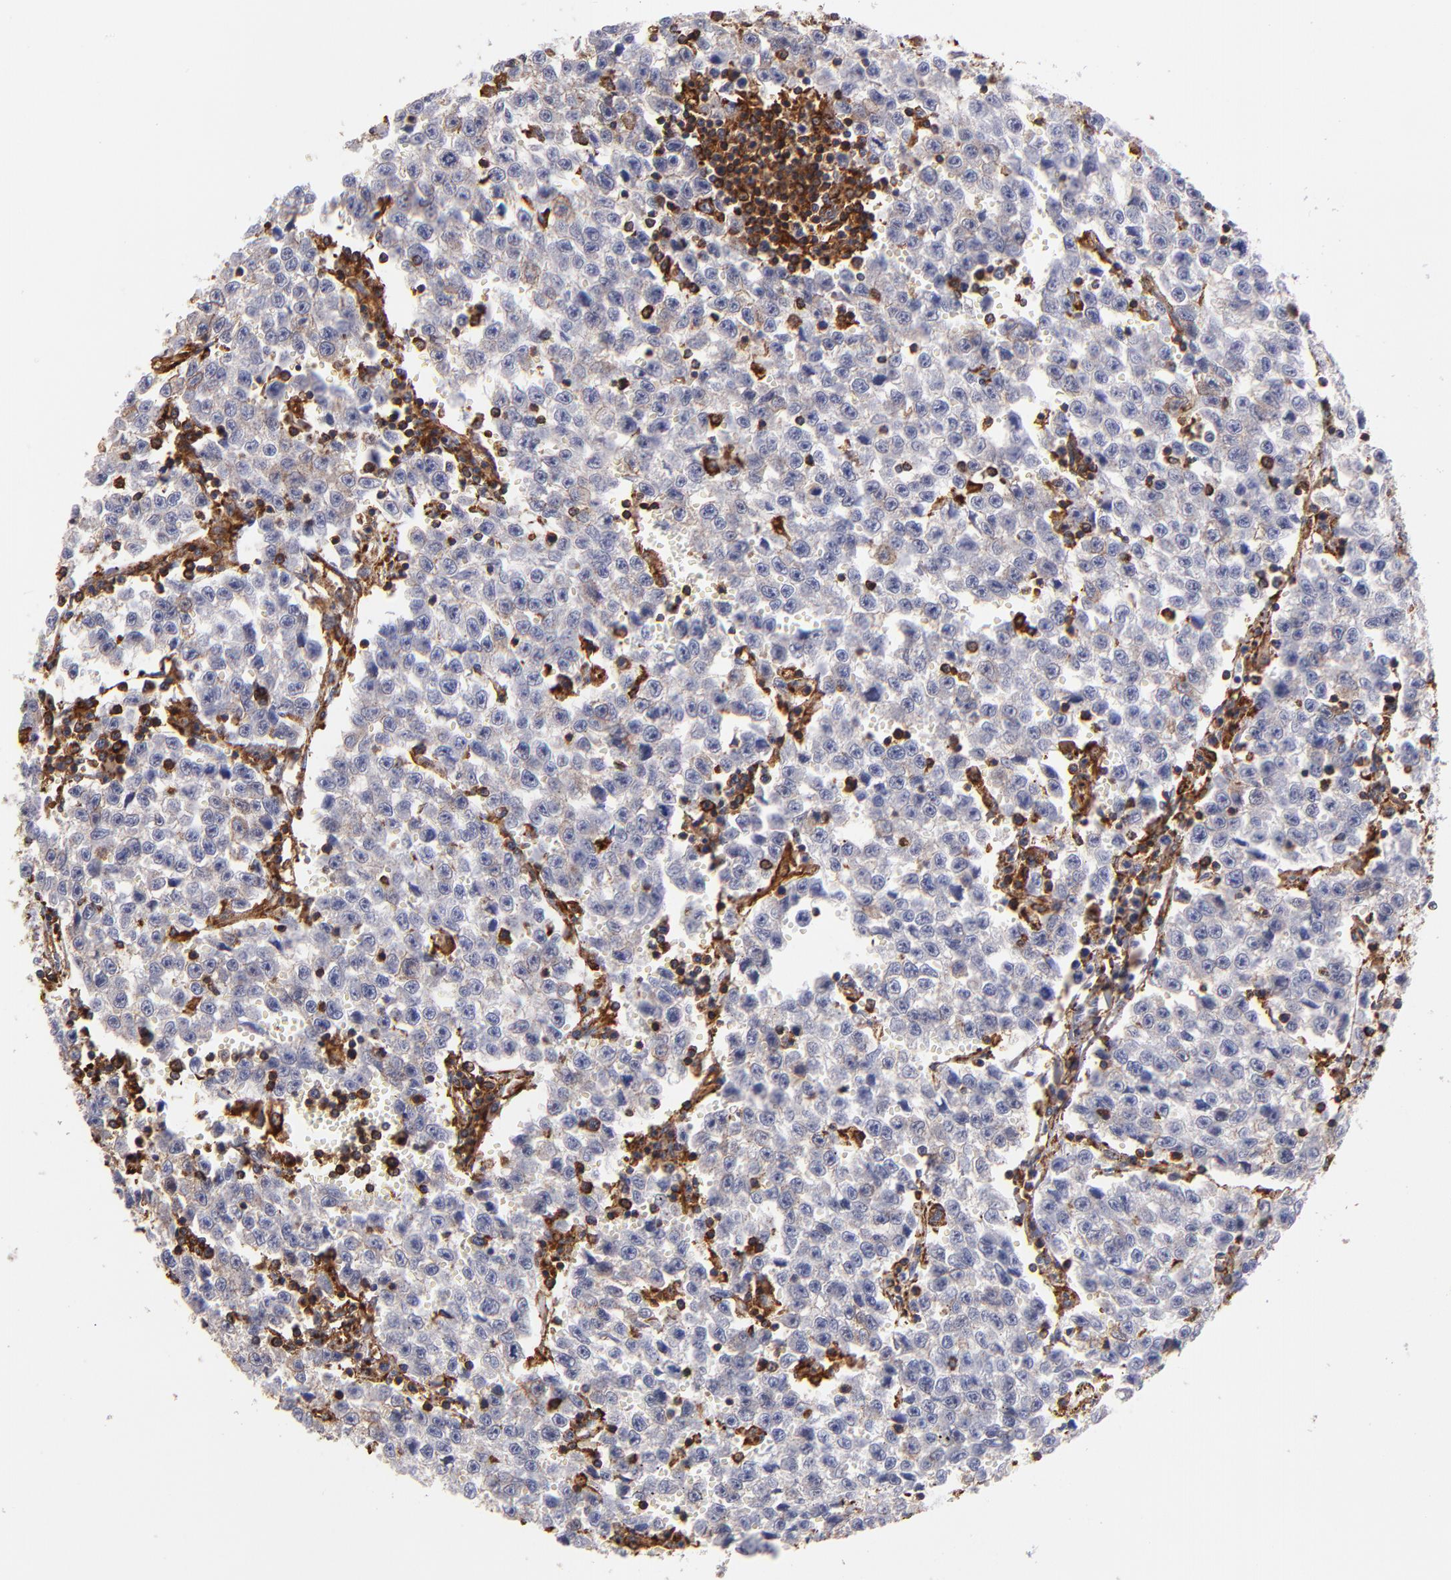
{"staining": {"intensity": "negative", "quantity": "none", "location": "none"}, "tissue": "testis cancer", "cell_type": "Tumor cells", "image_type": "cancer", "snomed": [{"axis": "morphology", "description": "Seminoma, NOS"}, {"axis": "topography", "description": "Testis"}], "caption": "Micrograph shows no protein expression in tumor cells of testis cancer (seminoma) tissue.", "gene": "MVP", "patient": {"sex": "male", "age": 35}}